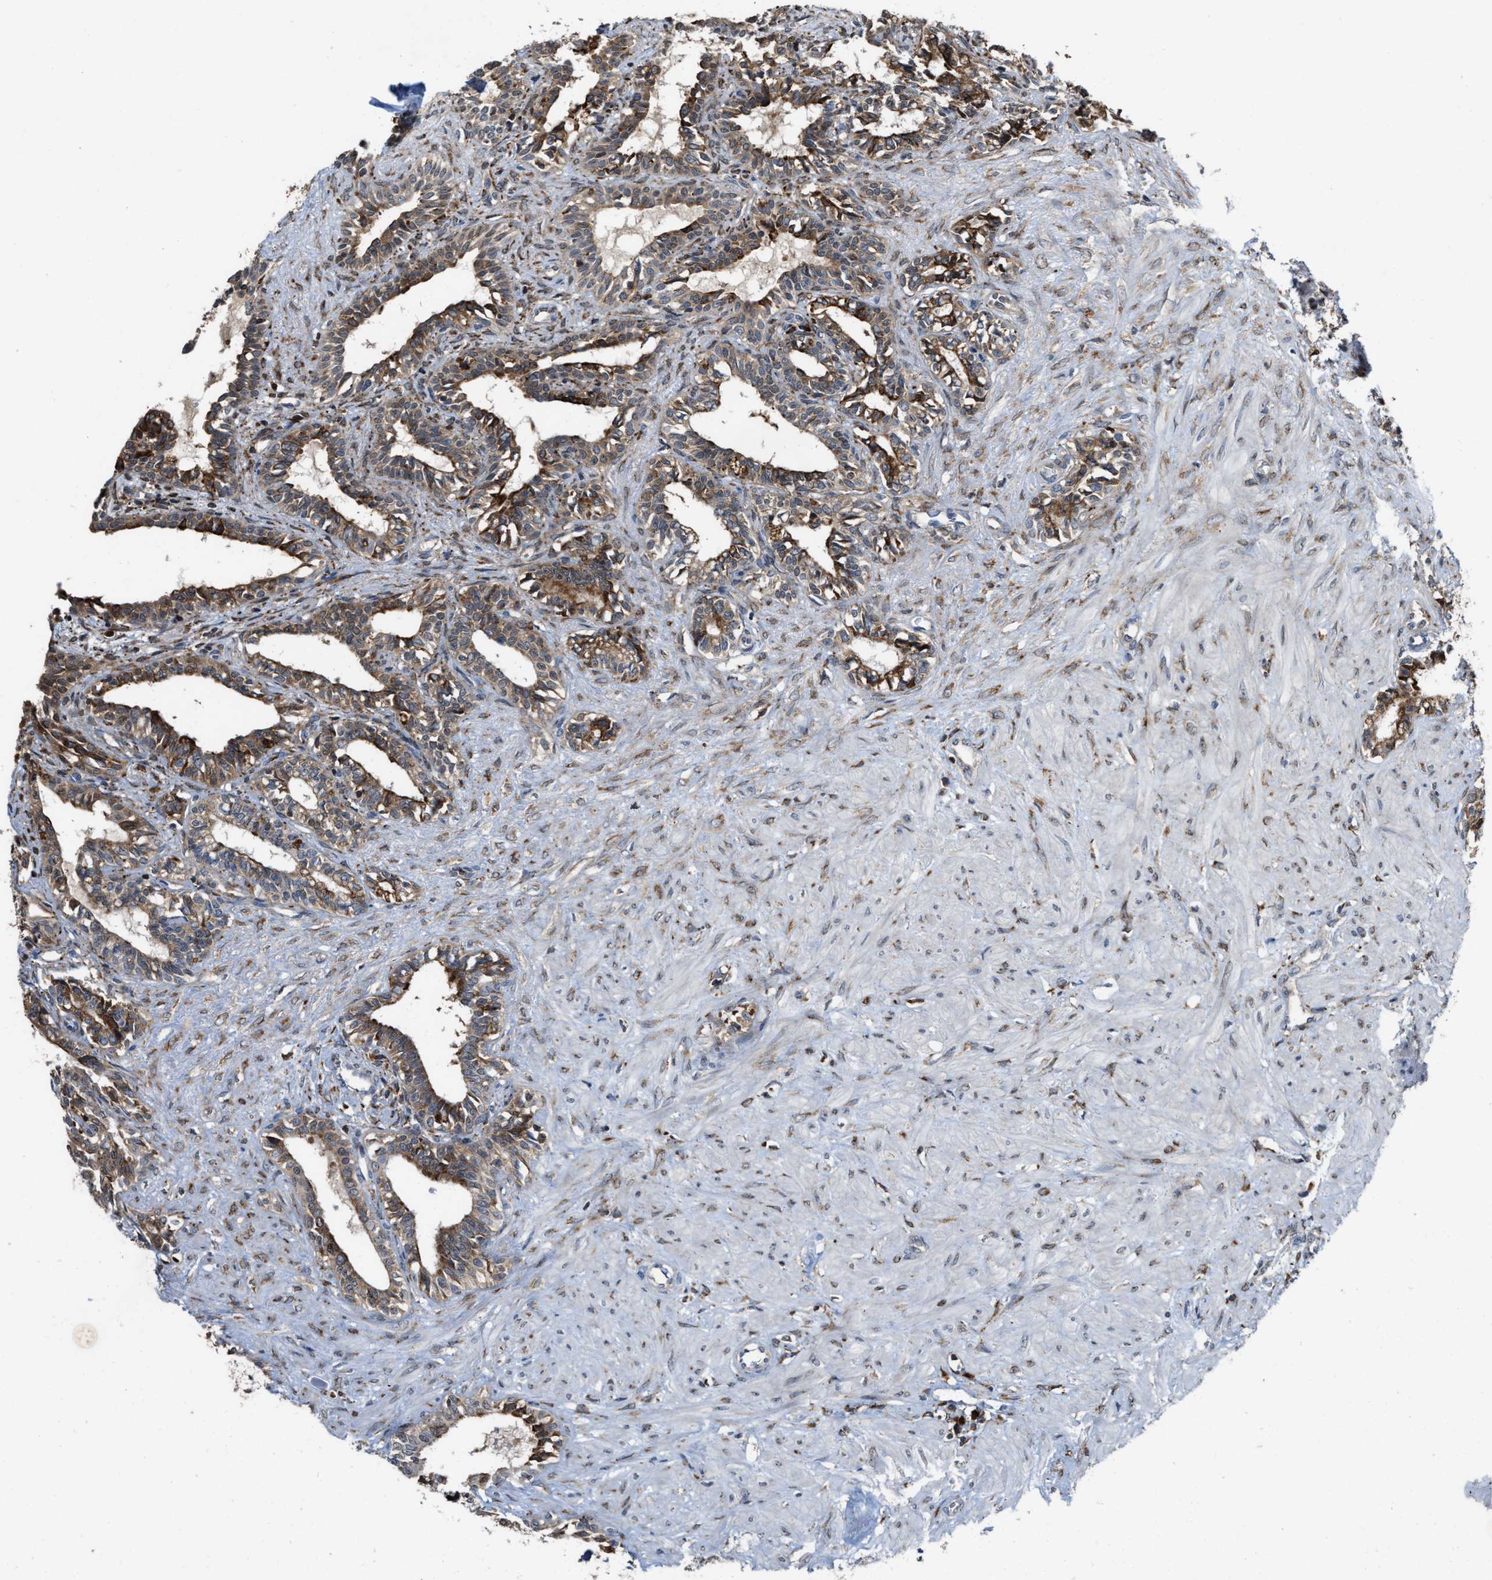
{"staining": {"intensity": "moderate", "quantity": ">75%", "location": "cytoplasmic/membranous"}, "tissue": "seminal vesicle", "cell_type": "Glandular cells", "image_type": "normal", "snomed": [{"axis": "morphology", "description": "Normal tissue, NOS"}, {"axis": "morphology", "description": "Adenocarcinoma, High grade"}, {"axis": "topography", "description": "Prostate"}, {"axis": "topography", "description": "Seminal veicle"}], "caption": "A histopathology image of seminal vesicle stained for a protein displays moderate cytoplasmic/membranous brown staining in glandular cells. (Stains: DAB in brown, nuclei in blue, Microscopy: brightfield microscopy at high magnification).", "gene": "FGD3", "patient": {"sex": "male", "age": 55}}